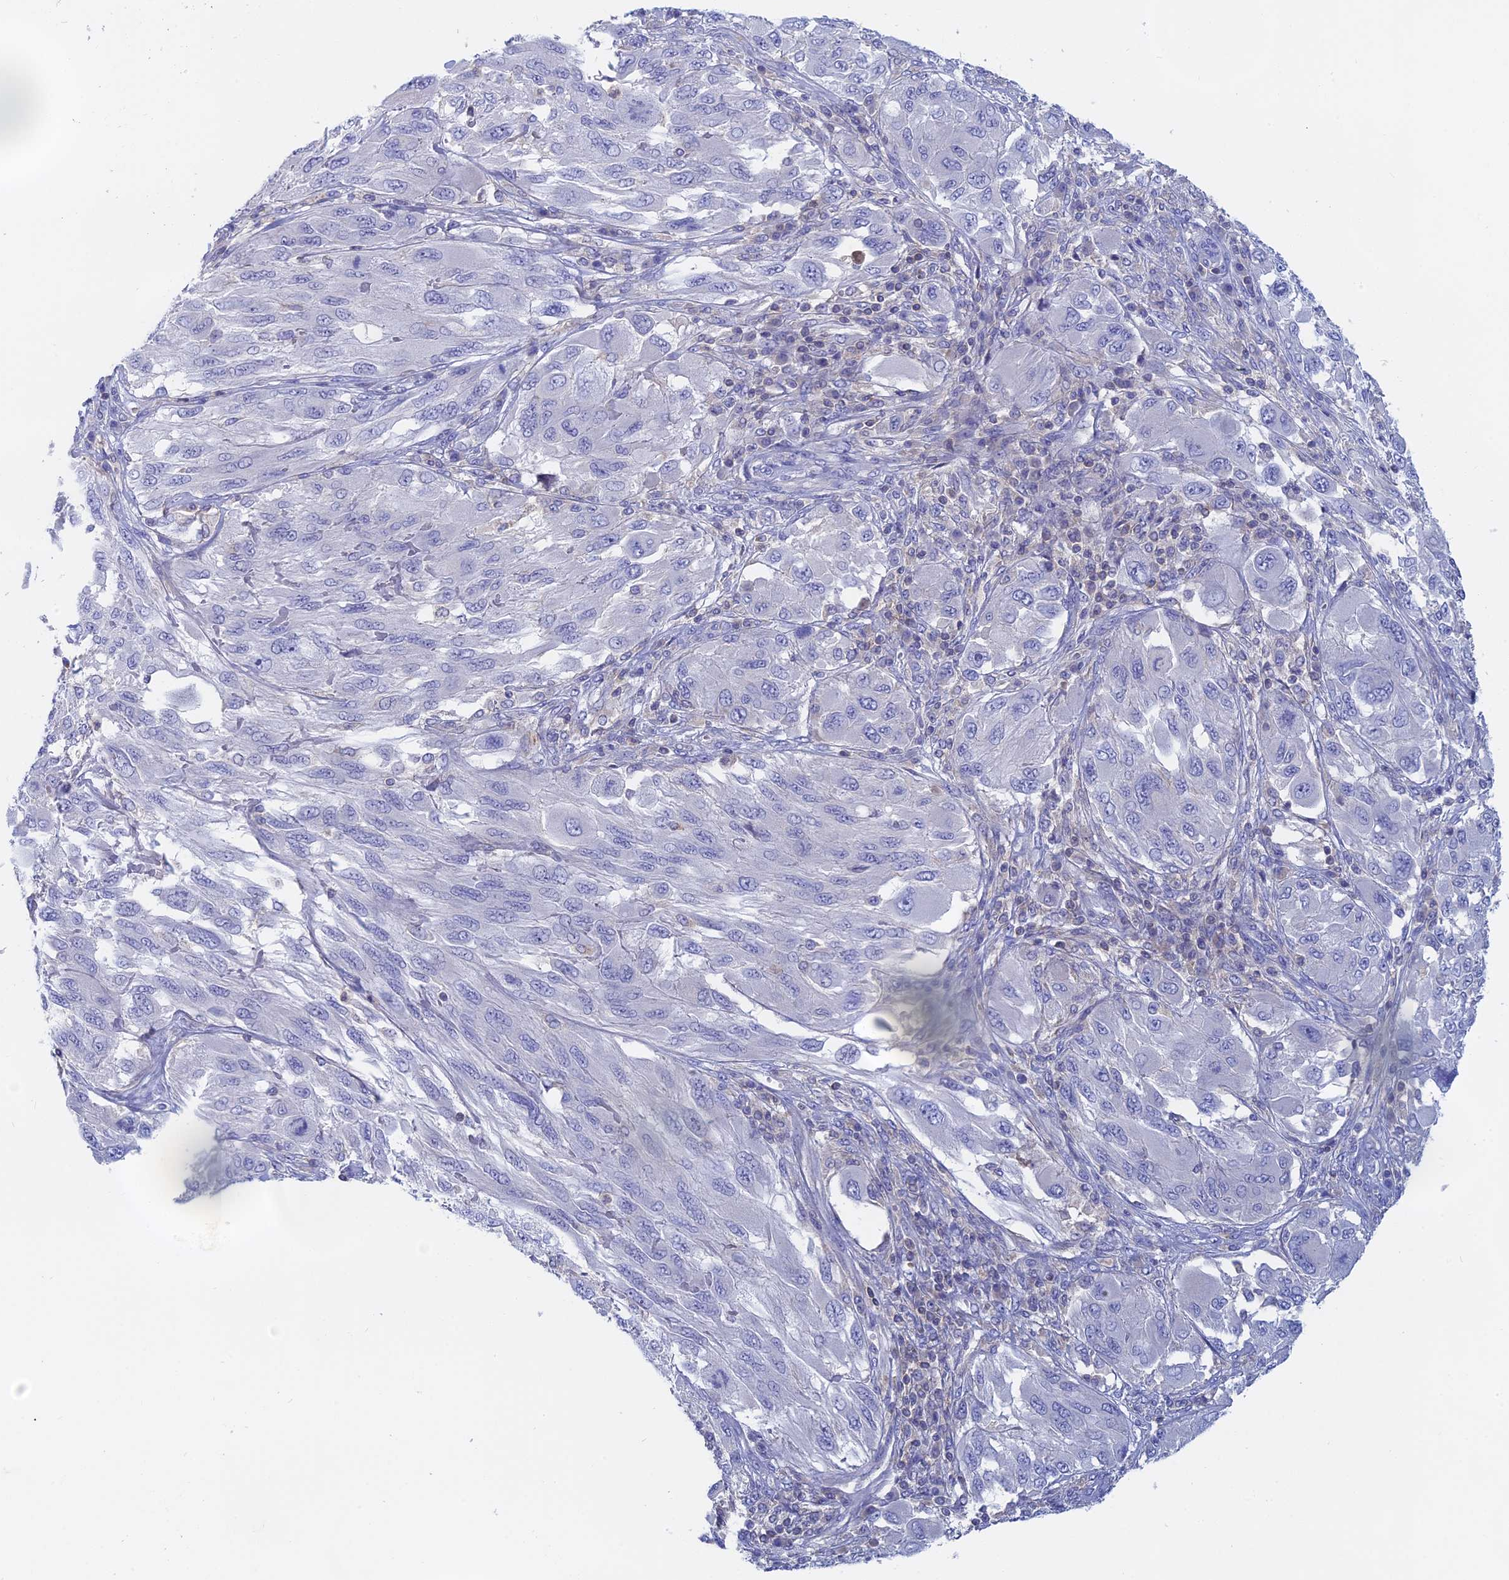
{"staining": {"intensity": "negative", "quantity": "none", "location": "none"}, "tissue": "melanoma", "cell_type": "Tumor cells", "image_type": "cancer", "snomed": [{"axis": "morphology", "description": "Malignant melanoma, NOS"}, {"axis": "topography", "description": "Skin"}], "caption": "Immunohistochemistry of human melanoma exhibits no staining in tumor cells. (DAB (3,3'-diaminobenzidine) immunohistochemistry (IHC), high magnification).", "gene": "ACP7", "patient": {"sex": "female", "age": 91}}